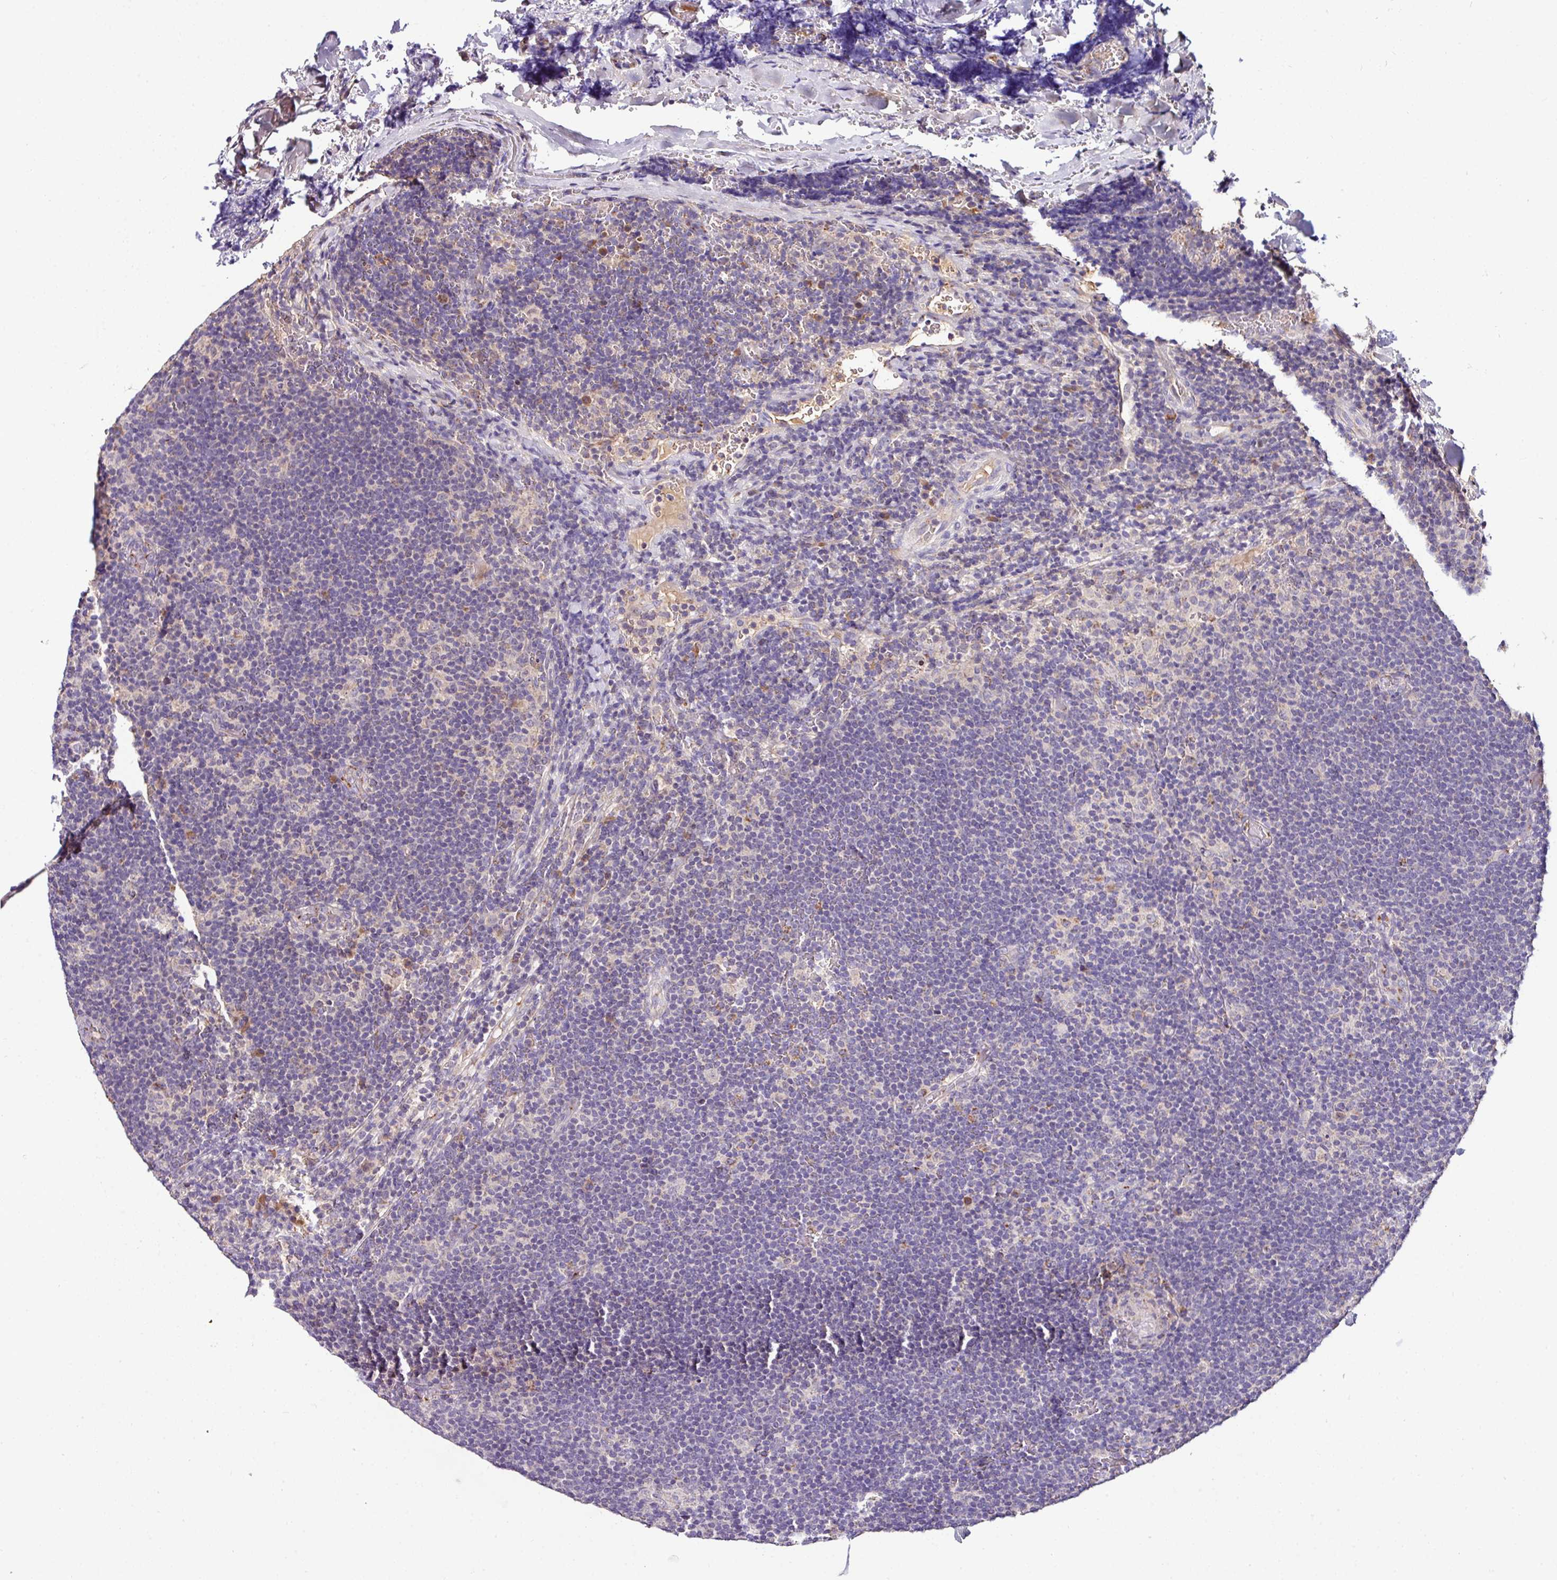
{"staining": {"intensity": "negative", "quantity": "none", "location": "none"}, "tissue": "lymphoma", "cell_type": "Tumor cells", "image_type": "cancer", "snomed": [{"axis": "morphology", "description": "Hodgkin's disease, NOS"}, {"axis": "topography", "description": "Lymph node"}], "caption": "Immunohistochemical staining of human lymphoma shows no significant positivity in tumor cells. (DAB (3,3'-diaminobenzidine) IHC, high magnification).", "gene": "CPD", "patient": {"sex": "female", "age": 57}}